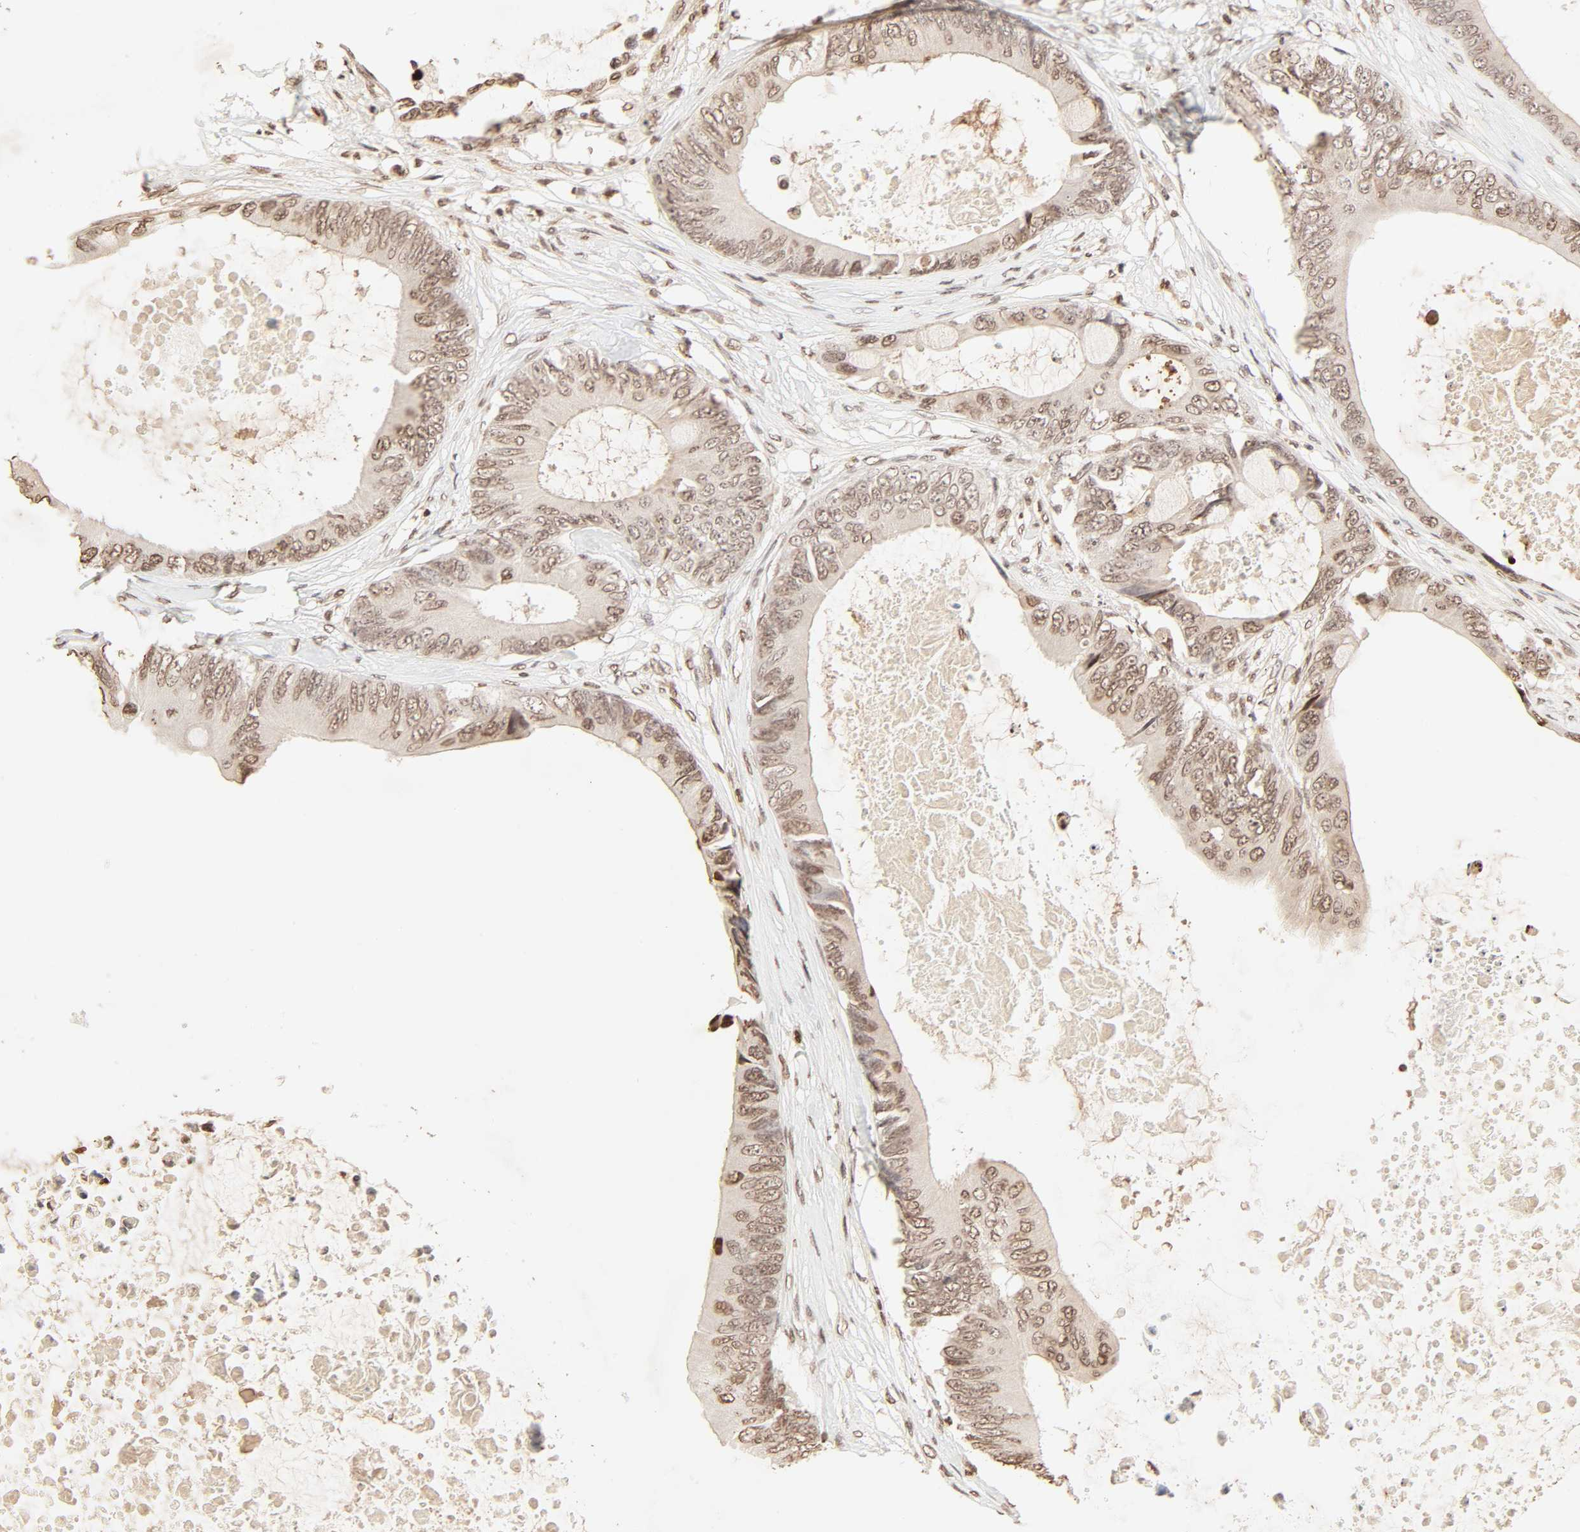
{"staining": {"intensity": "moderate", "quantity": ">75%", "location": "cytoplasmic/membranous,nuclear"}, "tissue": "colorectal cancer", "cell_type": "Tumor cells", "image_type": "cancer", "snomed": [{"axis": "morphology", "description": "Normal tissue, NOS"}, {"axis": "morphology", "description": "Adenocarcinoma, NOS"}, {"axis": "topography", "description": "Rectum"}, {"axis": "topography", "description": "Peripheral nerve tissue"}], "caption": "This is an image of immunohistochemistry staining of colorectal cancer (adenocarcinoma), which shows moderate expression in the cytoplasmic/membranous and nuclear of tumor cells.", "gene": "TBL1X", "patient": {"sex": "female", "age": 77}}